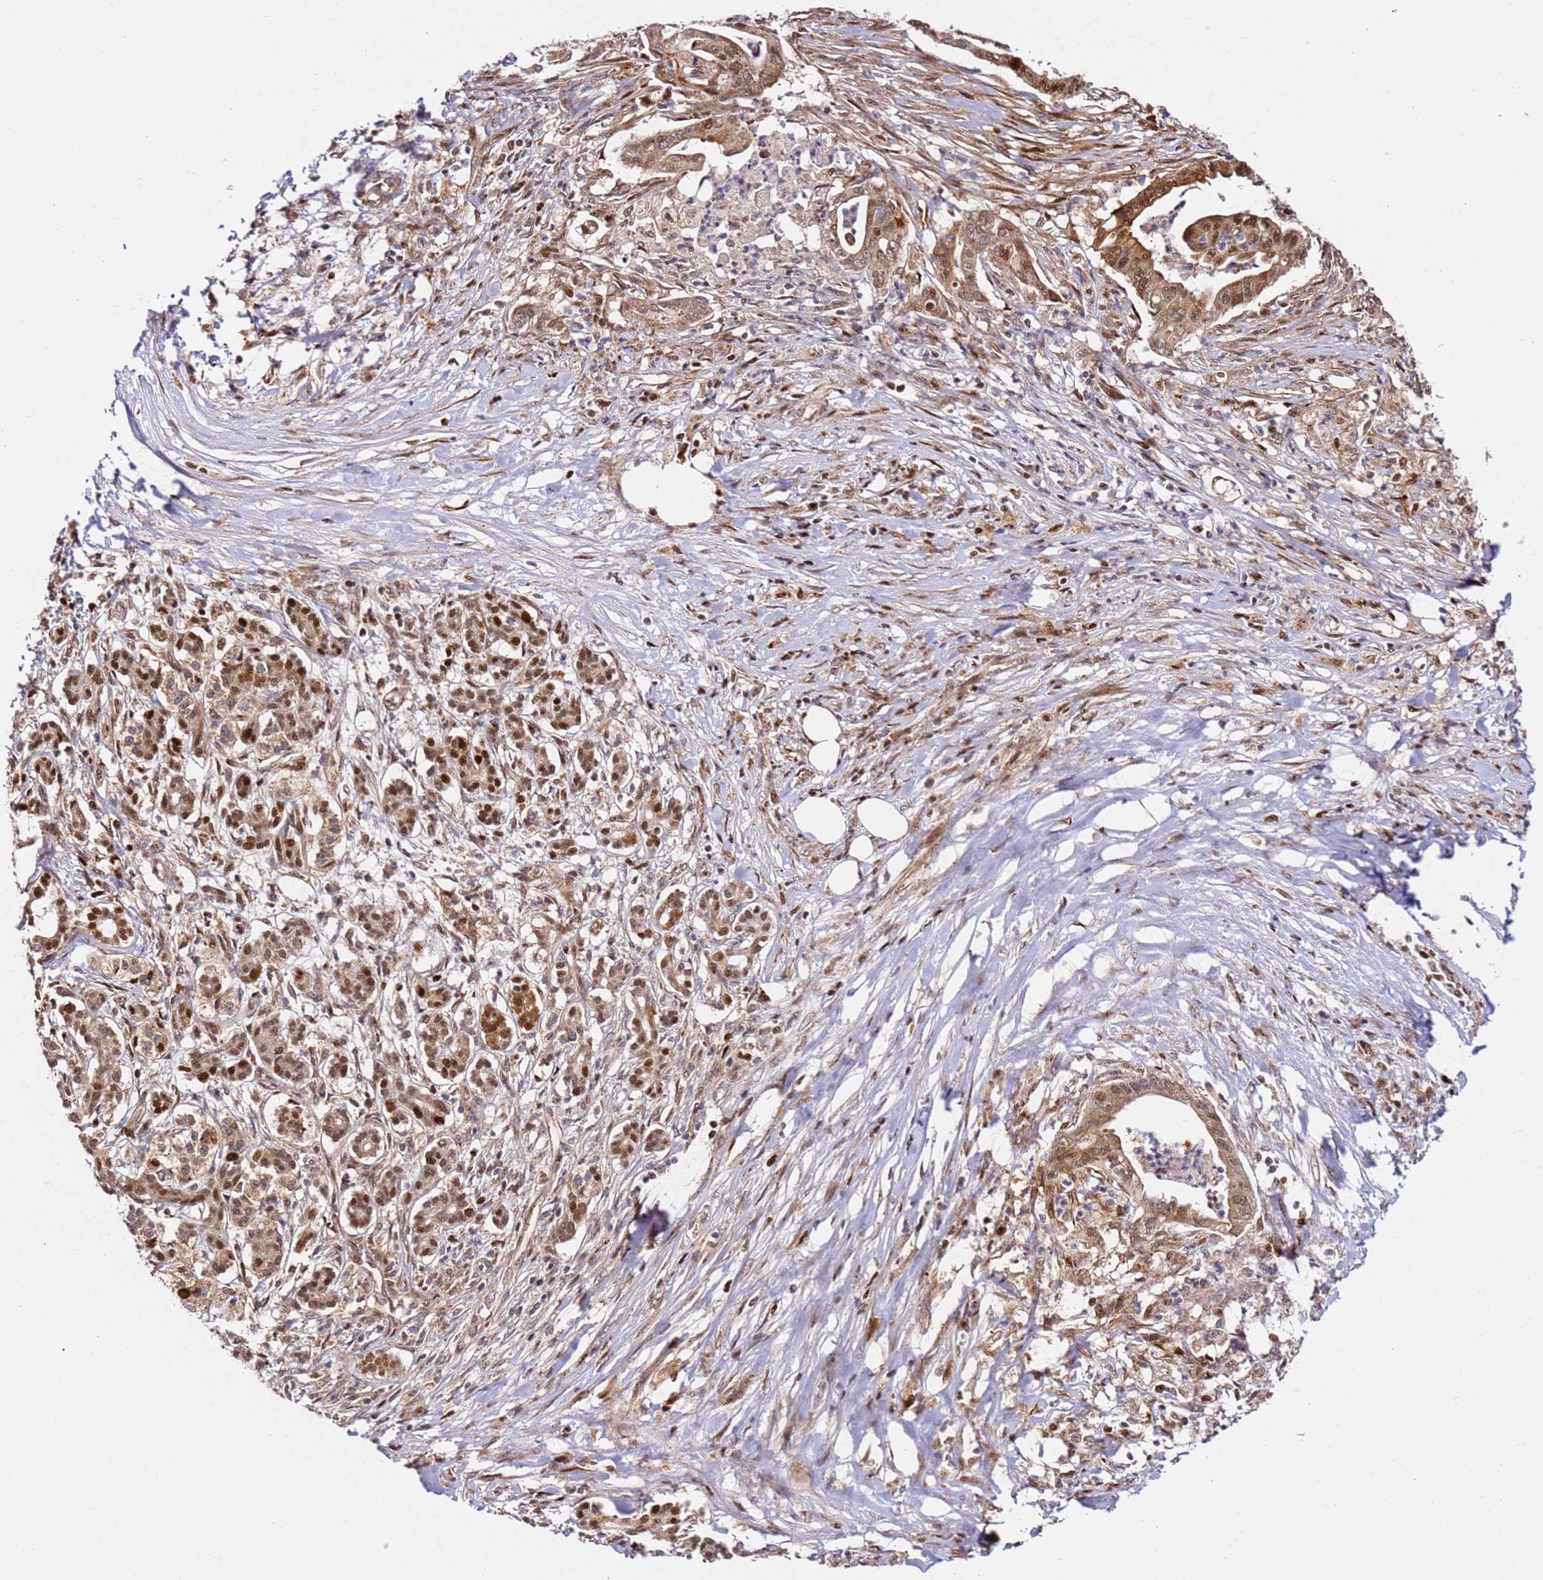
{"staining": {"intensity": "moderate", "quantity": ">75%", "location": "cytoplasmic/membranous,nuclear"}, "tissue": "pancreatic cancer", "cell_type": "Tumor cells", "image_type": "cancer", "snomed": [{"axis": "morphology", "description": "Adenocarcinoma, NOS"}, {"axis": "topography", "description": "Pancreas"}], "caption": "Human pancreatic cancer (adenocarcinoma) stained with a protein marker demonstrates moderate staining in tumor cells.", "gene": "SMOX", "patient": {"sex": "male", "age": 58}}